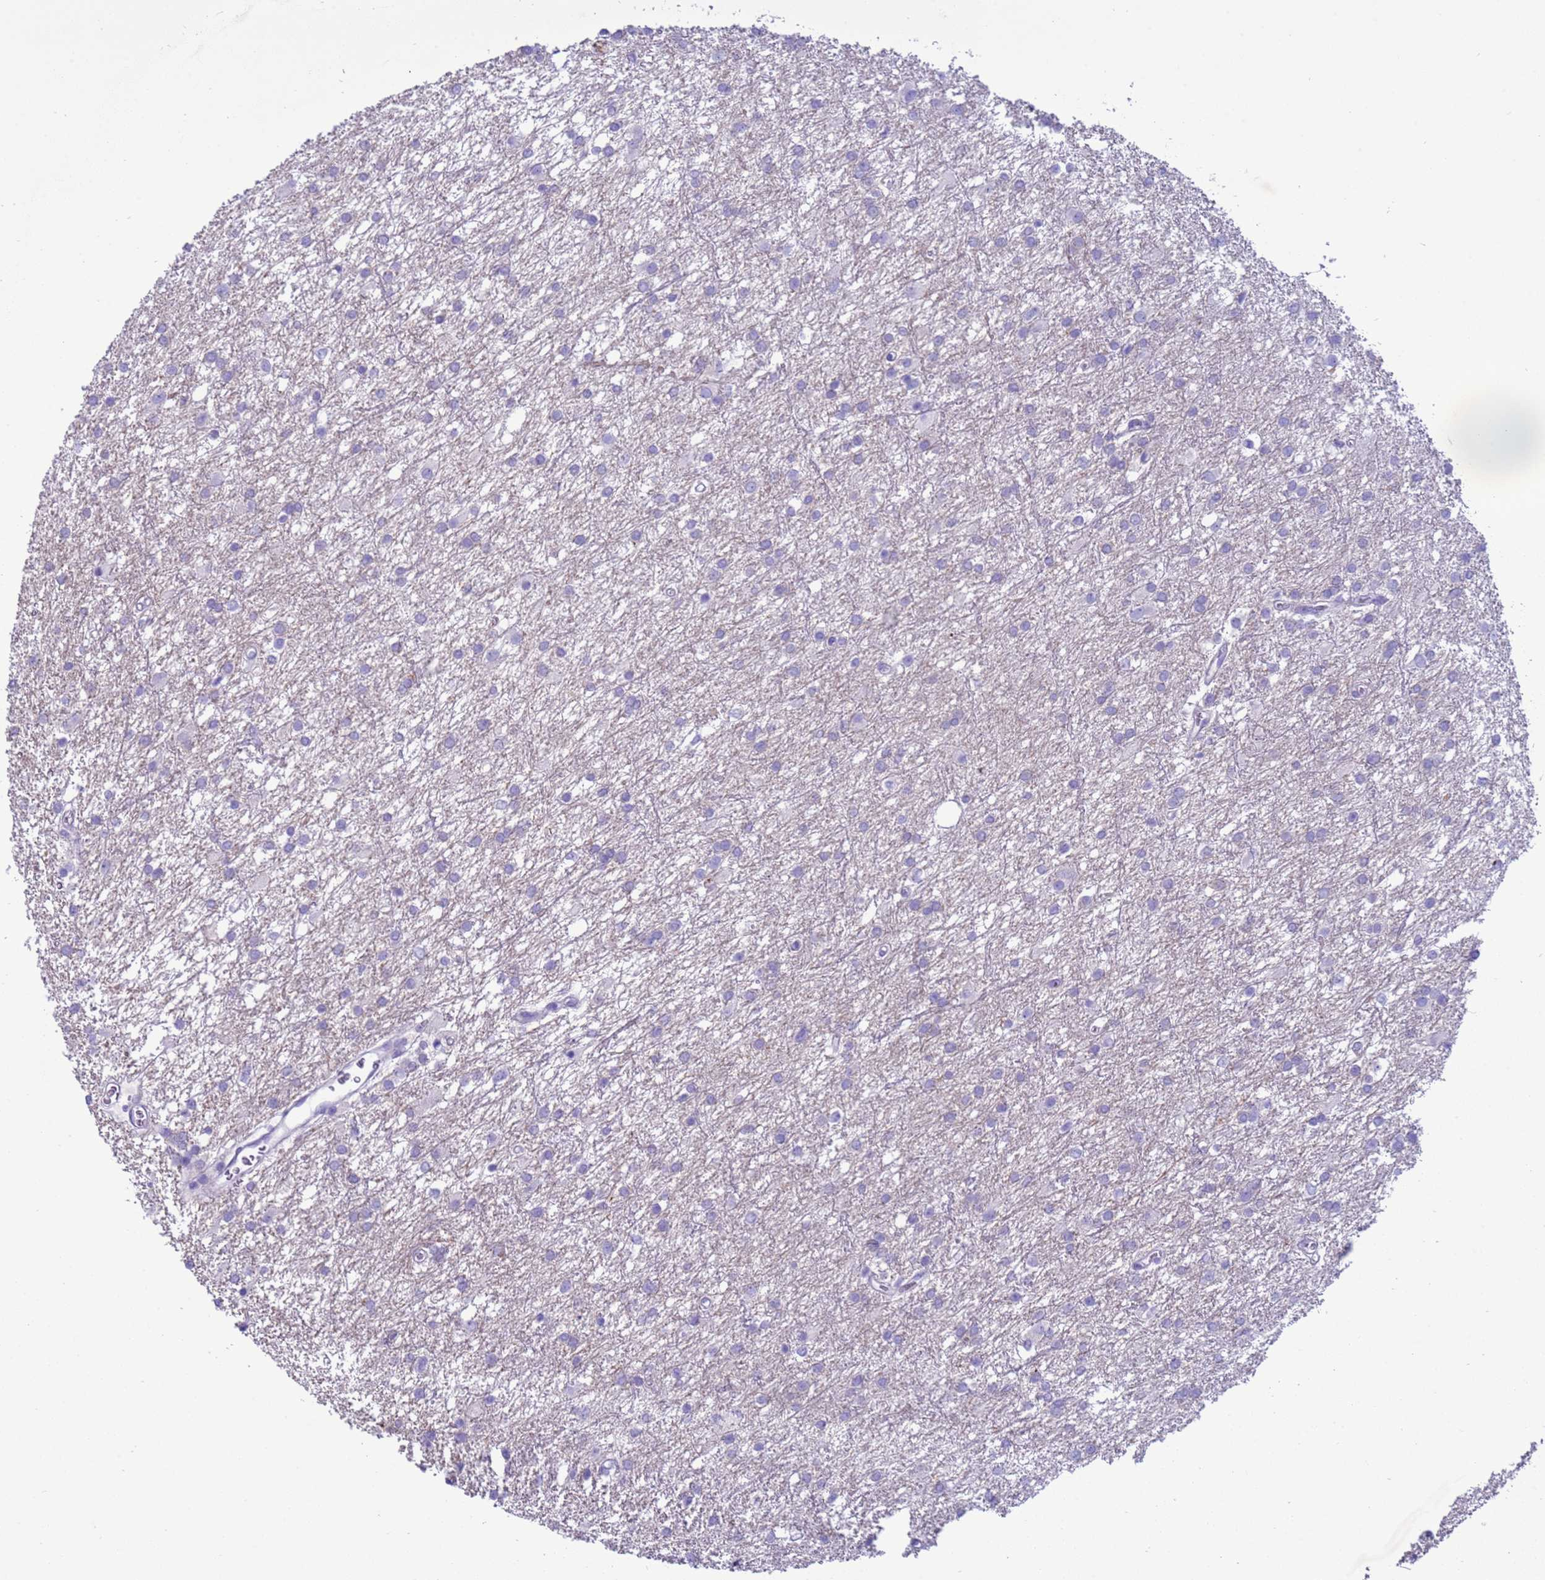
{"staining": {"intensity": "negative", "quantity": "none", "location": "none"}, "tissue": "glioma", "cell_type": "Tumor cells", "image_type": "cancer", "snomed": [{"axis": "morphology", "description": "Glioma, malignant, High grade"}, {"axis": "topography", "description": "Brain"}], "caption": "This is a histopathology image of immunohistochemistry (IHC) staining of high-grade glioma (malignant), which shows no positivity in tumor cells.", "gene": "CST4", "patient": {"sex": "female", "age": 50}}